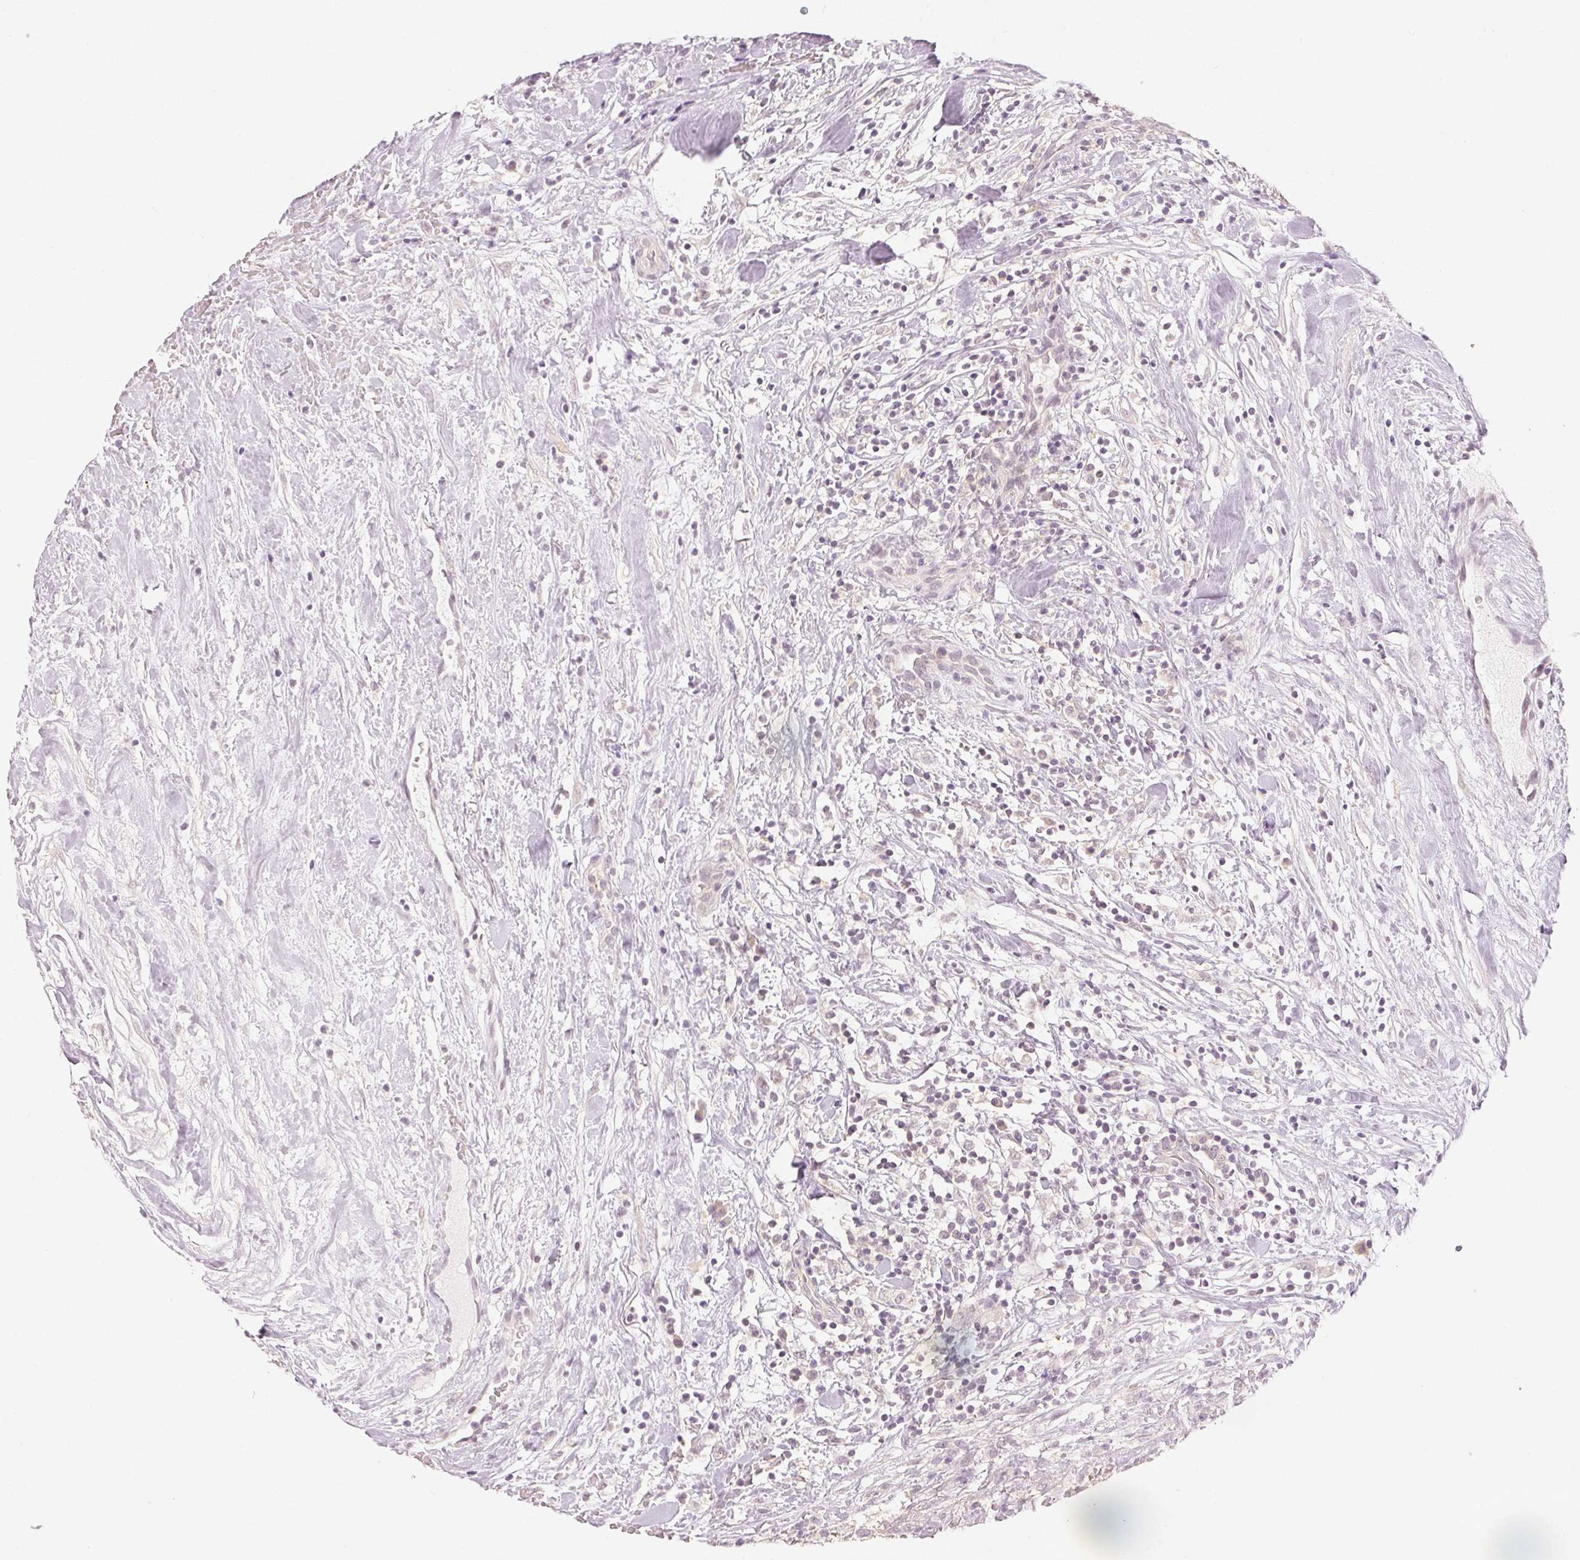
{"staining": {"intensity": "negative", "quantity": "none", "location": "none"}, "tissue": "renal cancer", "cell_type": "Tumor cells", "image_type": "cancer", "snomed": [{"axis": "morphology", "description": "Adenocarcinoma, NOS"}, {"axis": "topography", "description": "Kidney"}], "caption": "High magnification brightfield microscopy of renal cancer (adenocarcinoma) stained with DAB (3,3'-diaminobenzidine) (brown) and counterstained with hematoxylin (blue): tumor cells show no significant expression. (DAB (3,3'-diaminobenzidine) IHC with hematoxylin counter stain).", "gene": "KPRP", "patient": {"sex": "male", "age": 59}}